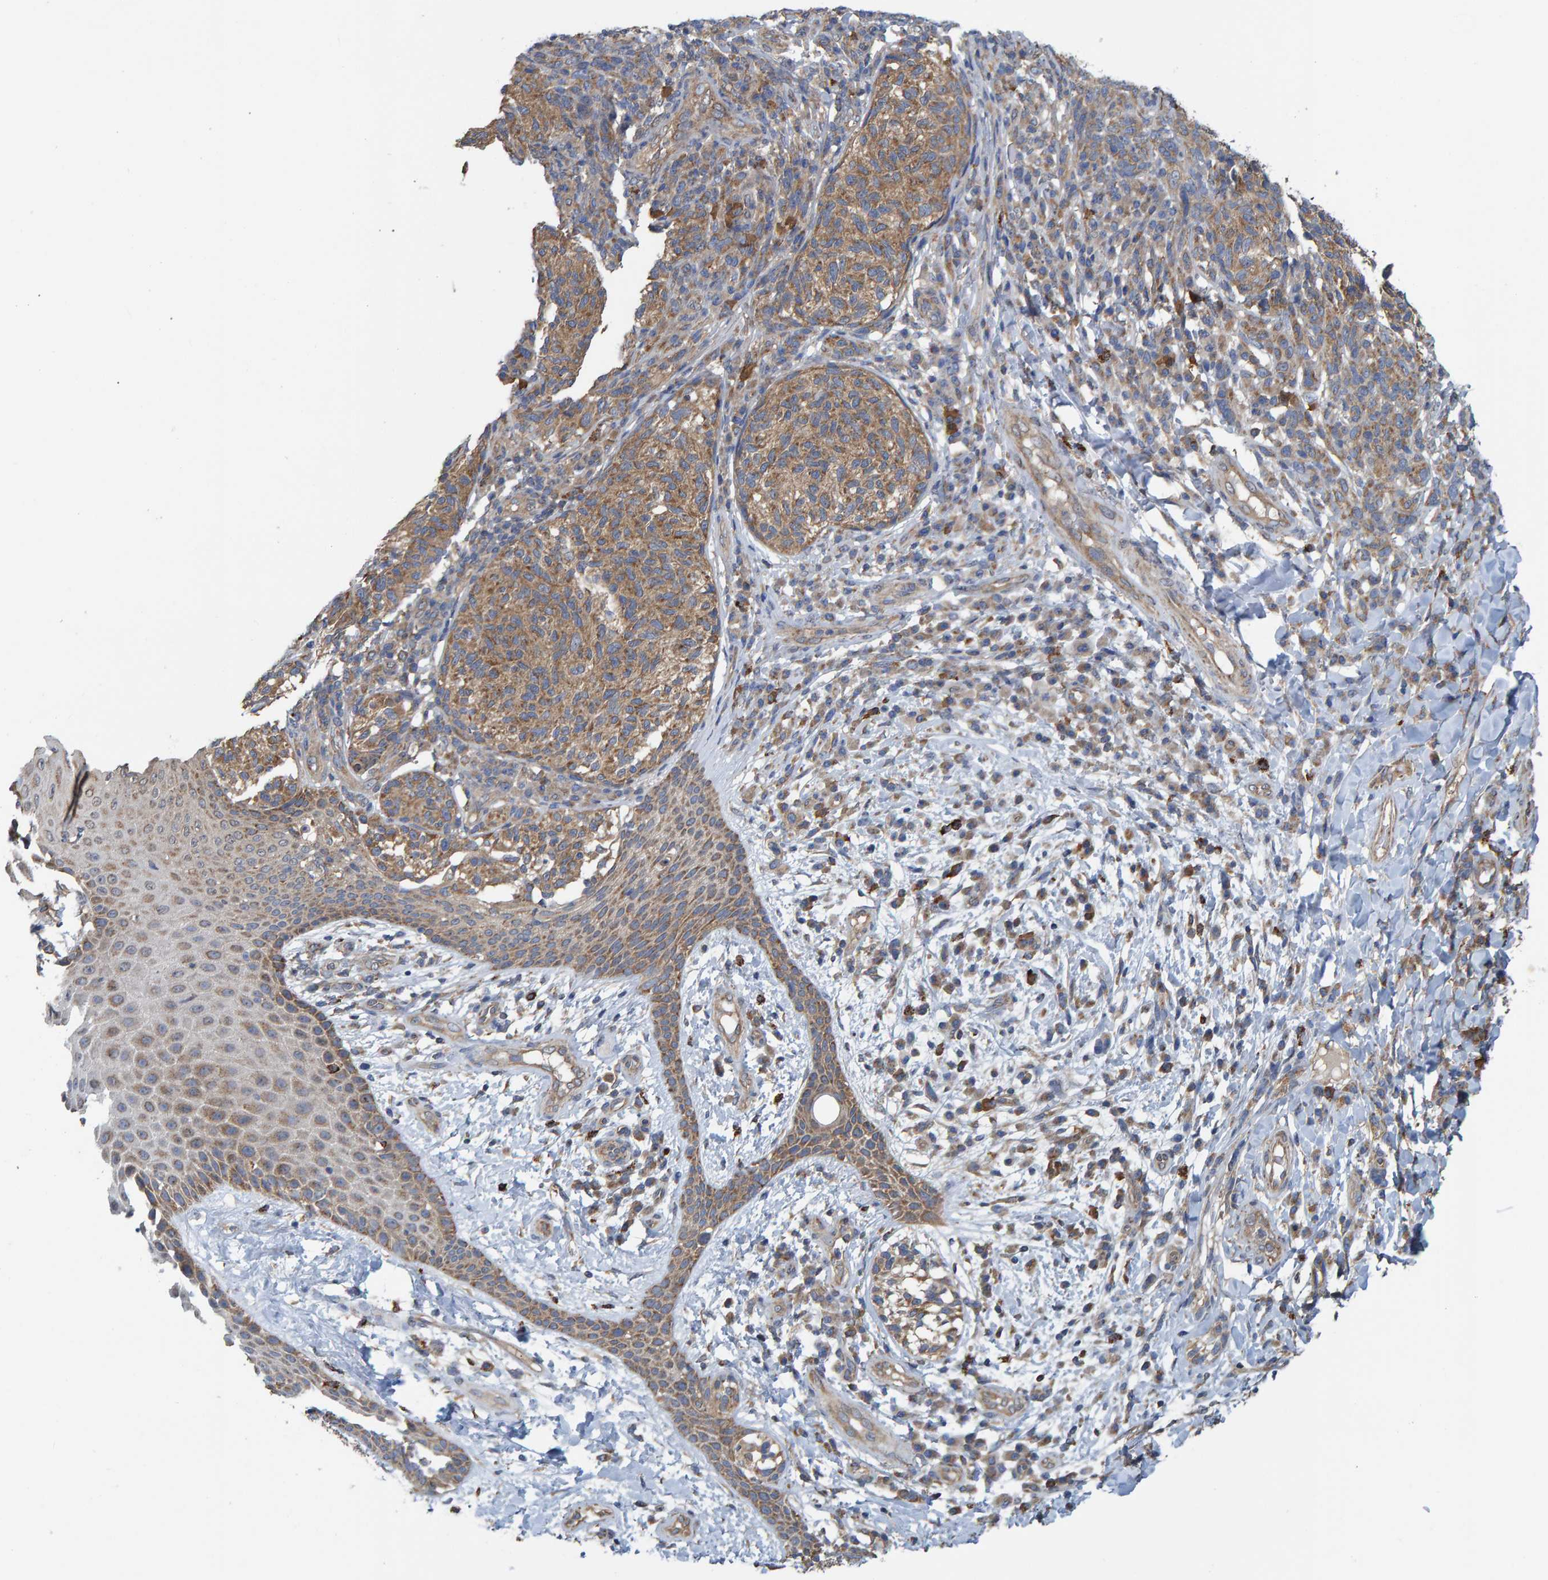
{"staining": {"intensity": "moderate", "quantity": ">75%", "location": "cytoplasmic/membranous"}, "tissue": "melanoma", "cell_type": "Tumor cells", "image_type": "cancer", "snomed": [{"axis": "morphology", "description": "Malignant melanoma, NOS"}, {"axis": "topography", "description": "Skin"}], "caption": "Moderate cytoplasmic/membranous protein expression is present in about >75% of tumor cells in malignant melanoma. Immunohistochemistry (ihc) stains the protein of interest in brown and the nuclei are stained blue.", "gene": "LRSAM1", "patient": {"sex": "female", "age": 73}}